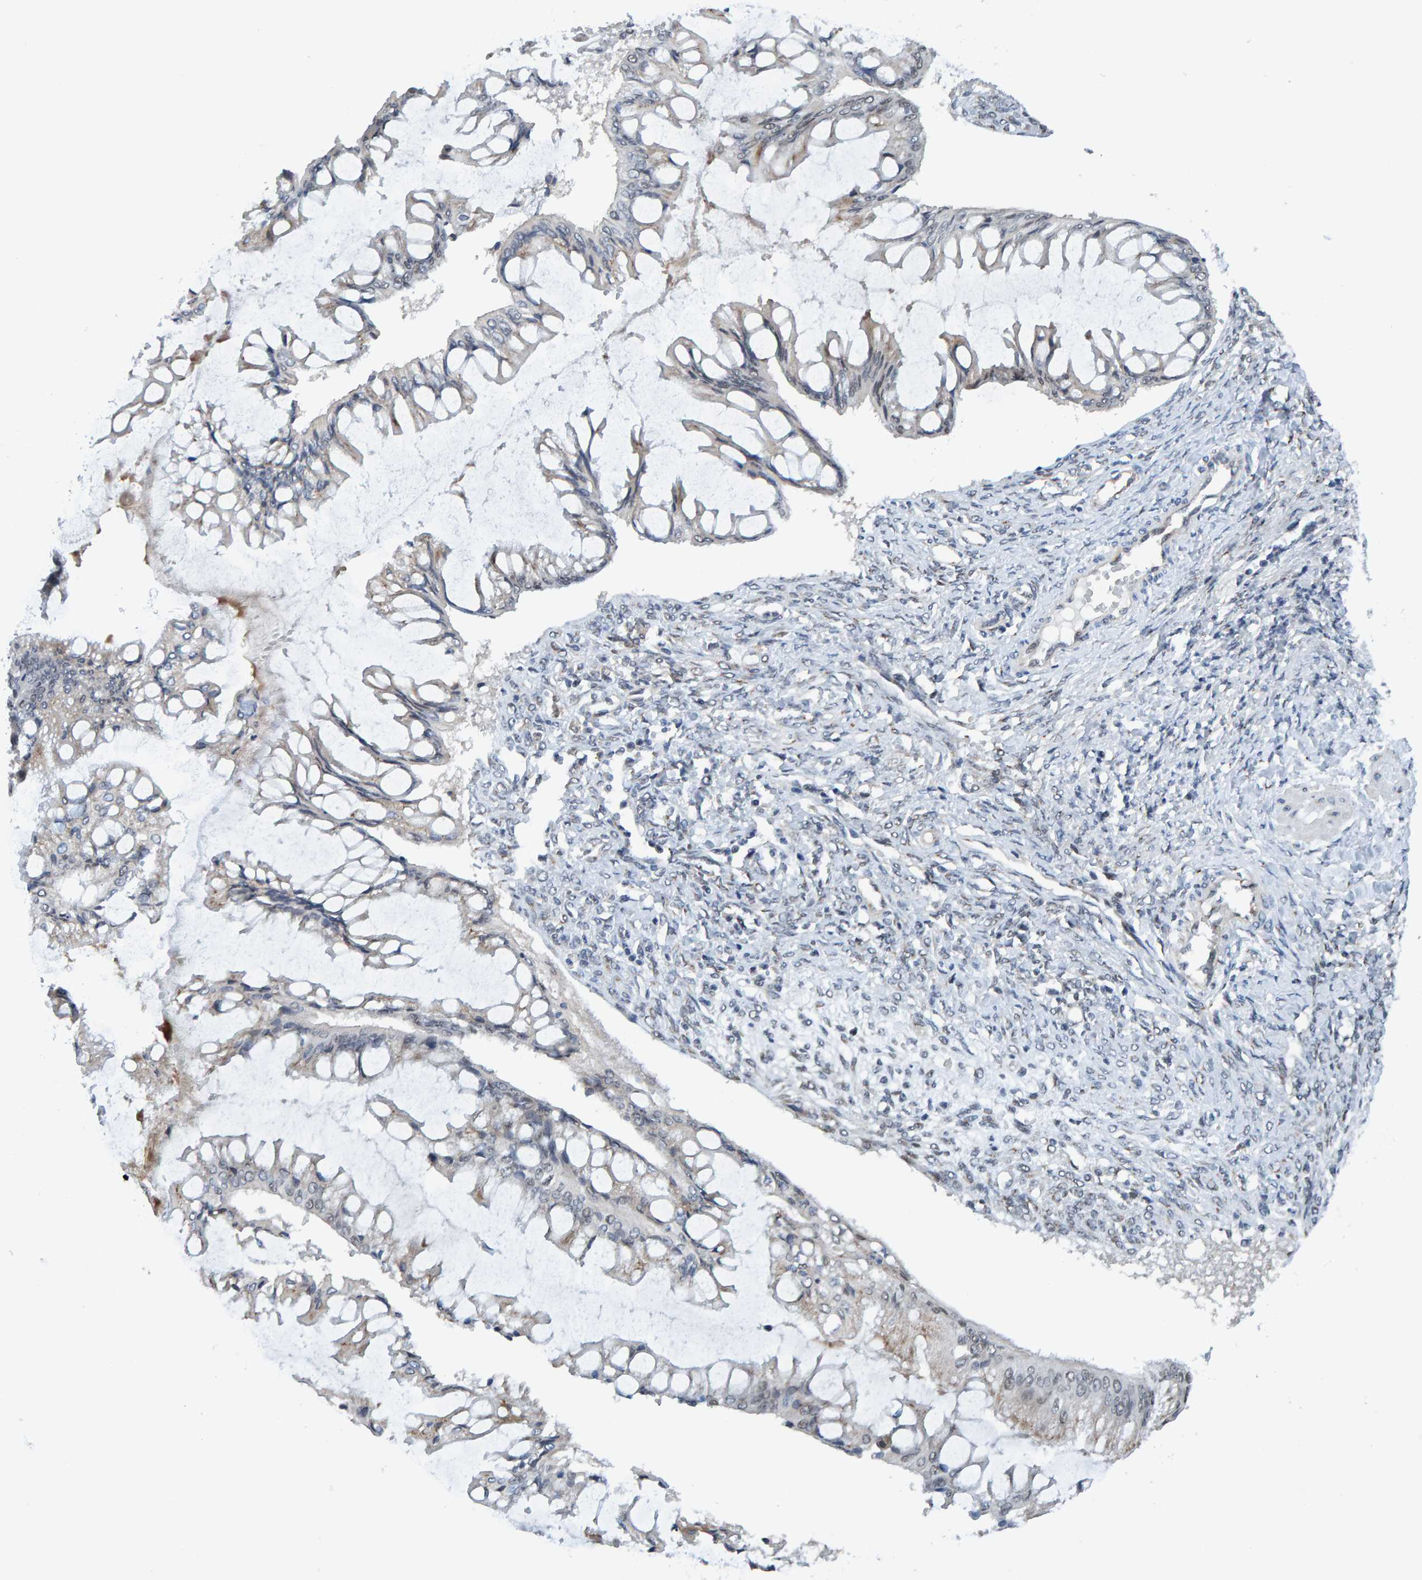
{"staining": {"intensity": "weak", "quantity": "<25%", "location": "cytoplasmic/membranous"}, "tissue": "ovarian cancer", "cell_type": "Tumor cells", "image_type": "cancer", "snomed": [{"axis": "morphology", "description": "Cystadenocarcinoma, mucinous, NOS"}, {"axis": "topography", "description": "Ovary"}], "caption": "Tumor cells show no significant protein positivity in ovarian cancer. (DAB (3,3'-diaminobenzidine) immunohistochemistry (IHC) visualized using brightfield microscopy, high magnification).", "gene": "SCRN2", "patient": {"sex": "female", "age": 73}}